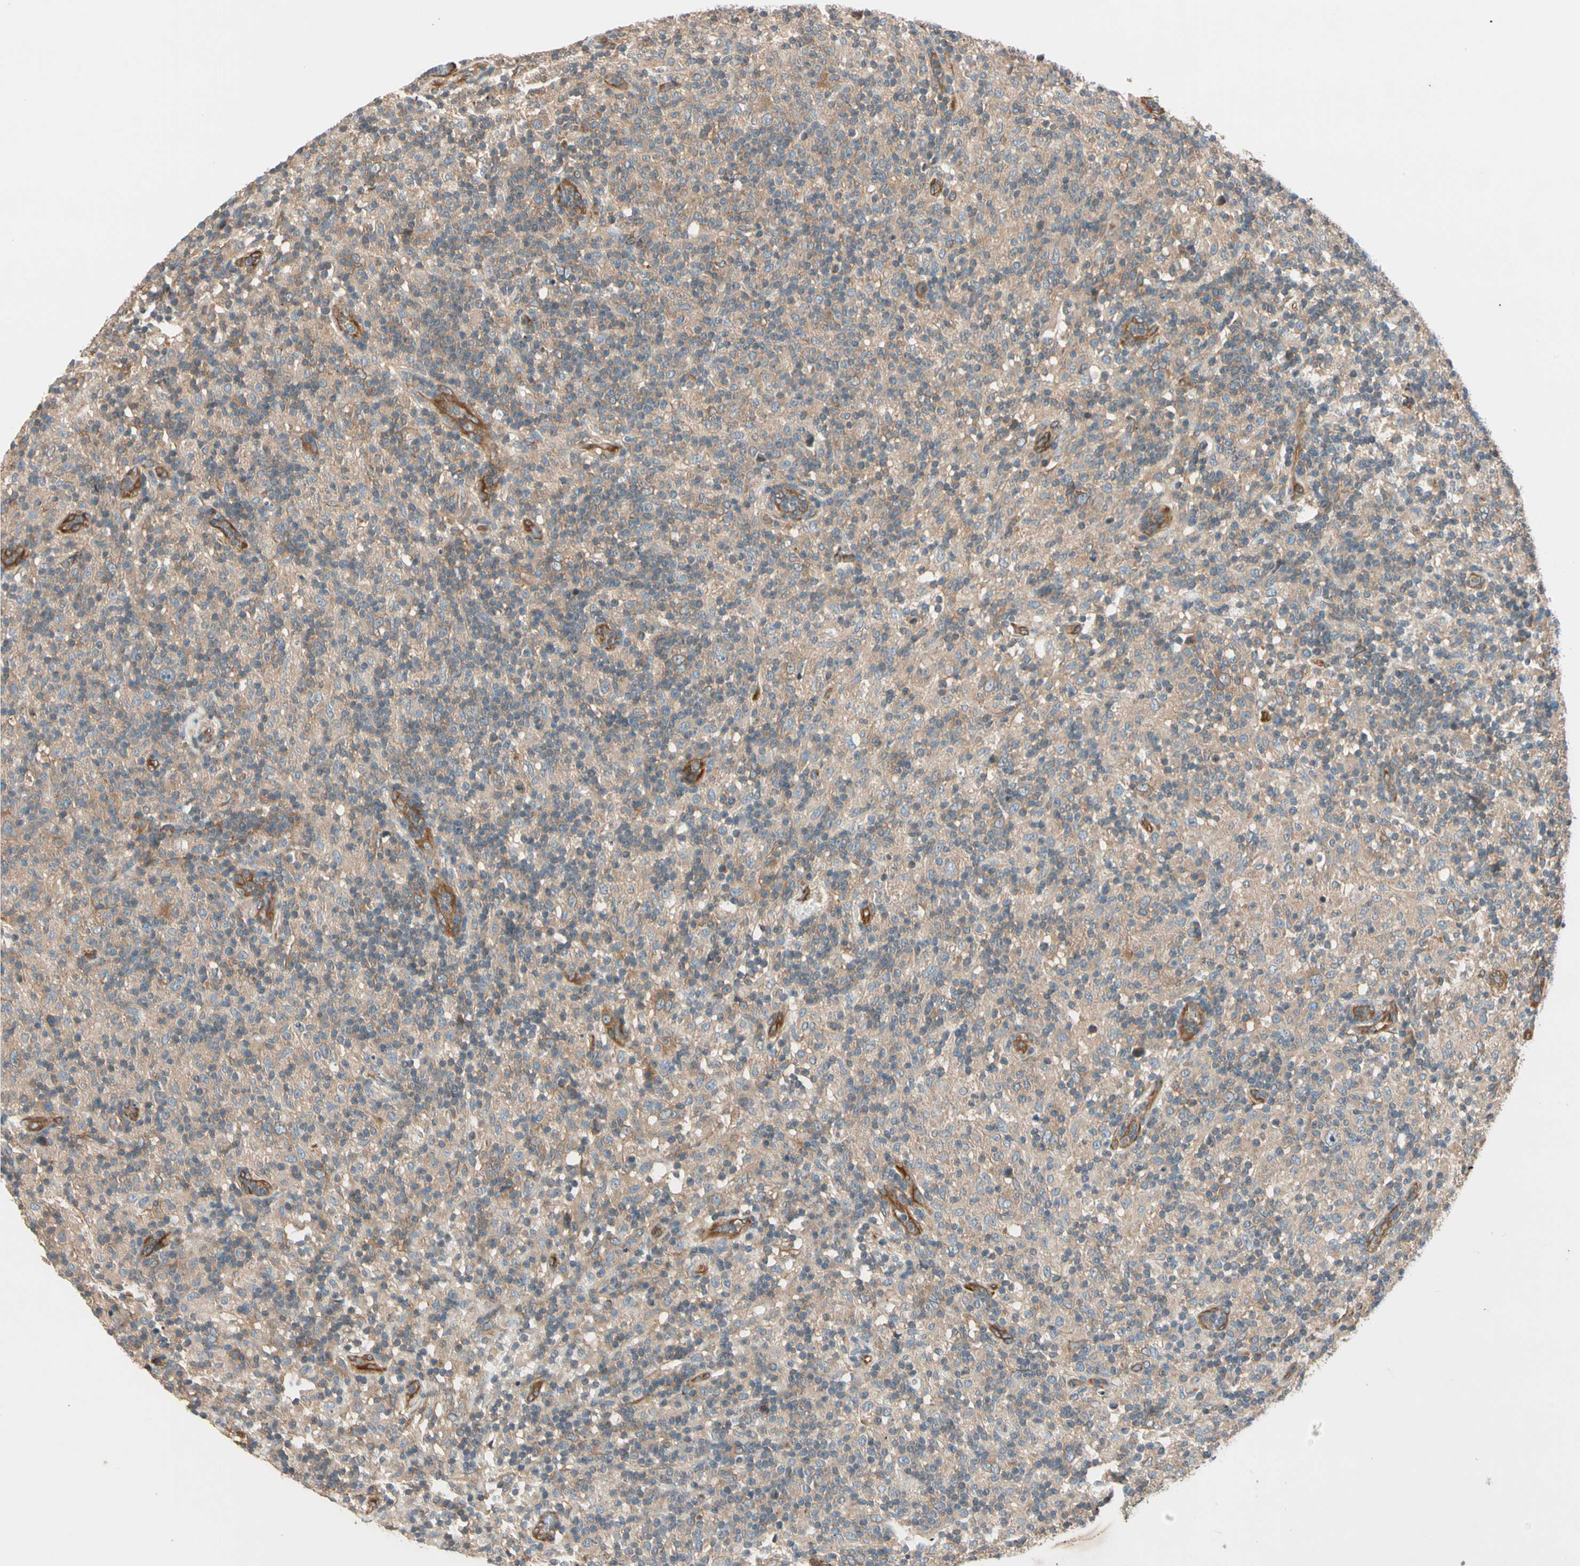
{"staining": {"intensity": "weak", "quantity": ">75%", "location": "cytoplasmic/membranous"}, "tissue": "lymphoma", "cell_type": "Tumor cells", "image_type": "cancer", "snomed": [{"axis": "morphology", "description": "Hodgkin's disease, NOS"}, {"axis": "topography", "description": "Lymph node"}], "caption": "A micrograph of Hodgkin's disease stained for a protein demonstrates weak cytoplasmic/membranous brown staining in tumor cells.", "gene": "ROCK2", "patient": {"sex": "male", "age": 70}}